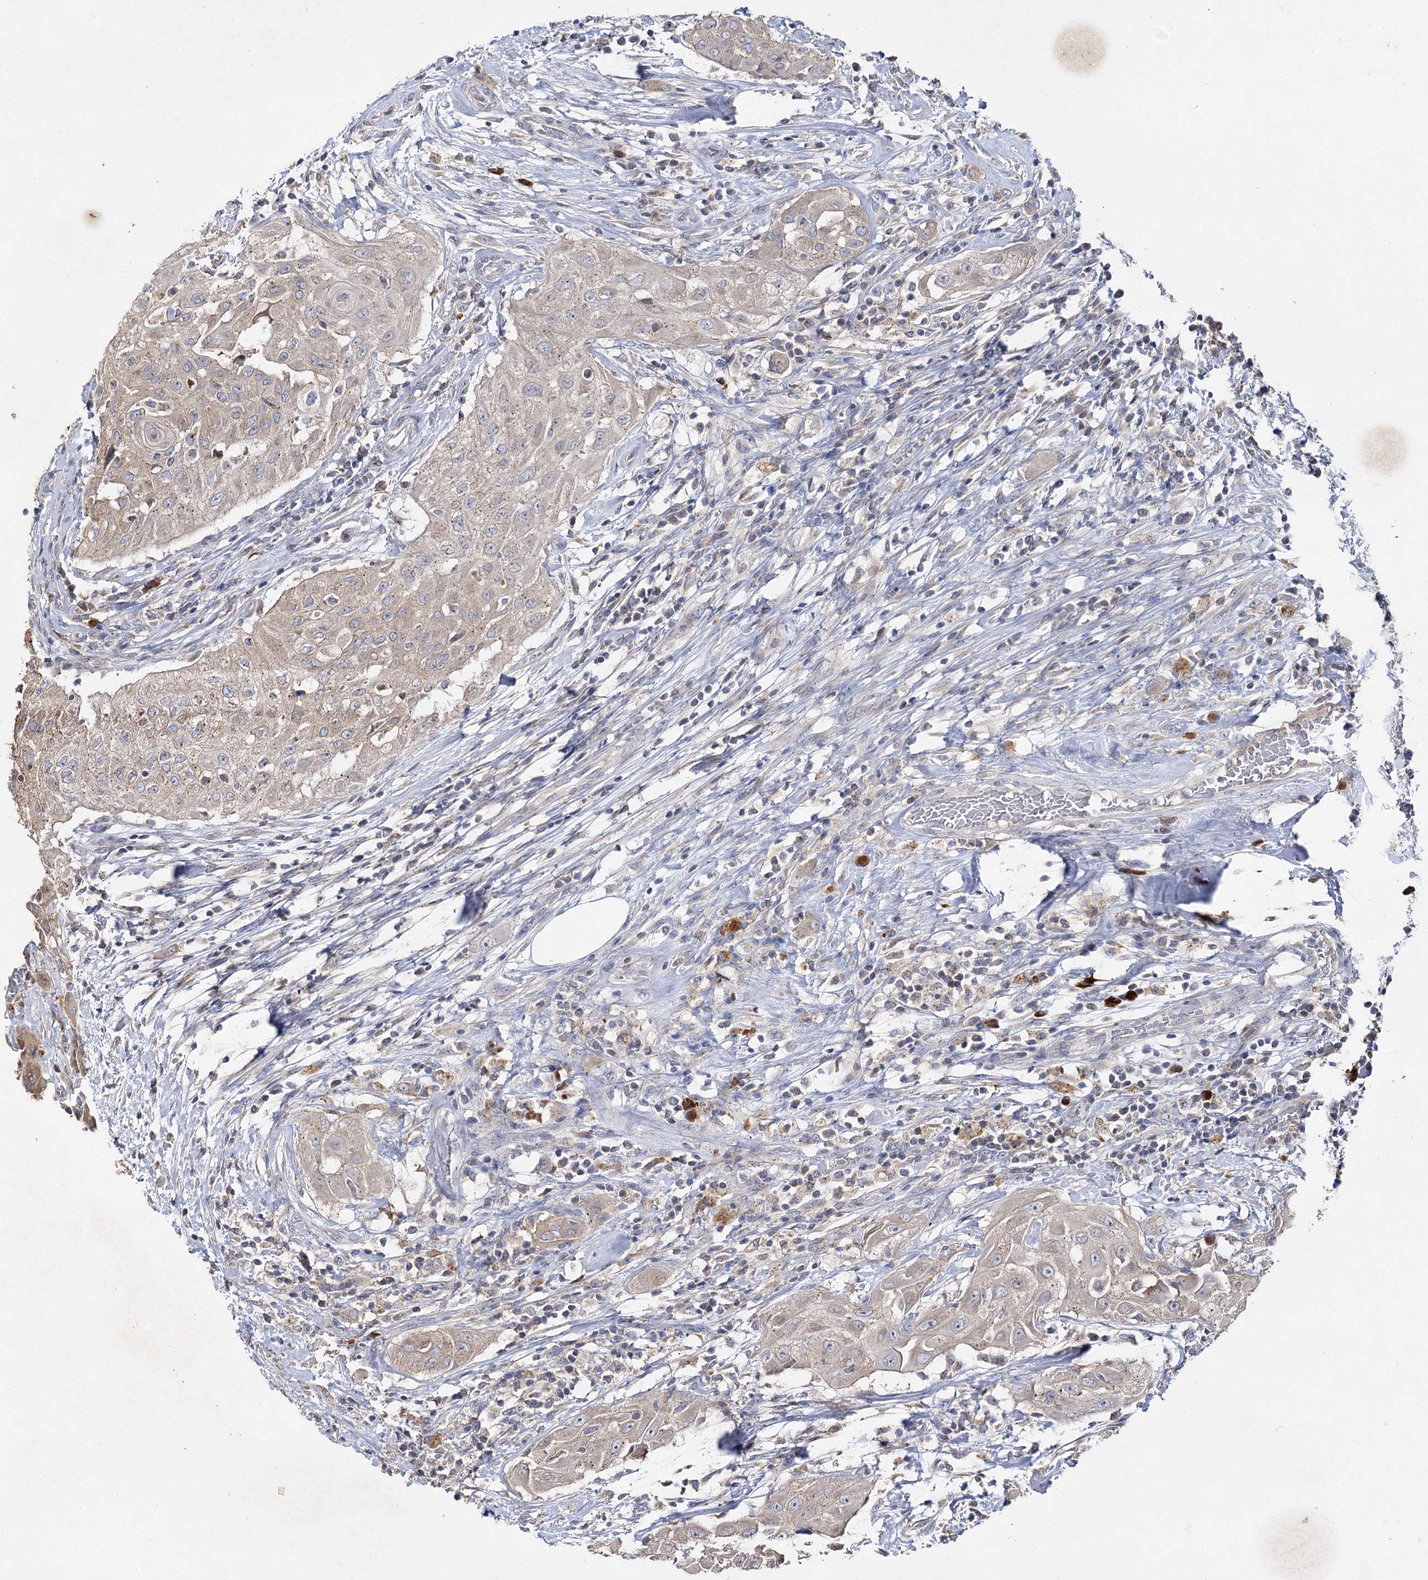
{"staining": {"intensity": "weak", "quantity": ">75%", "location": "cytoplasmic/membranous"}, "tissue": "thyroid cancer", "cell_type": "Tumor cells", "image_type": "cancer", "snomed": [{"axis": "morphology", "description": "Papillary adenocarcinoma, NOS"}, {"axis": "topography", "description": "Thyroid gland"}], "caption": "Protein staining exhibits weak cytoplasmic/membranous positivity in about >75% of tumor cells in papillary adenocarcinoma (thyroid).", "gene": "IL1RAP", "patient": {"sex": "female", "age": 59}}